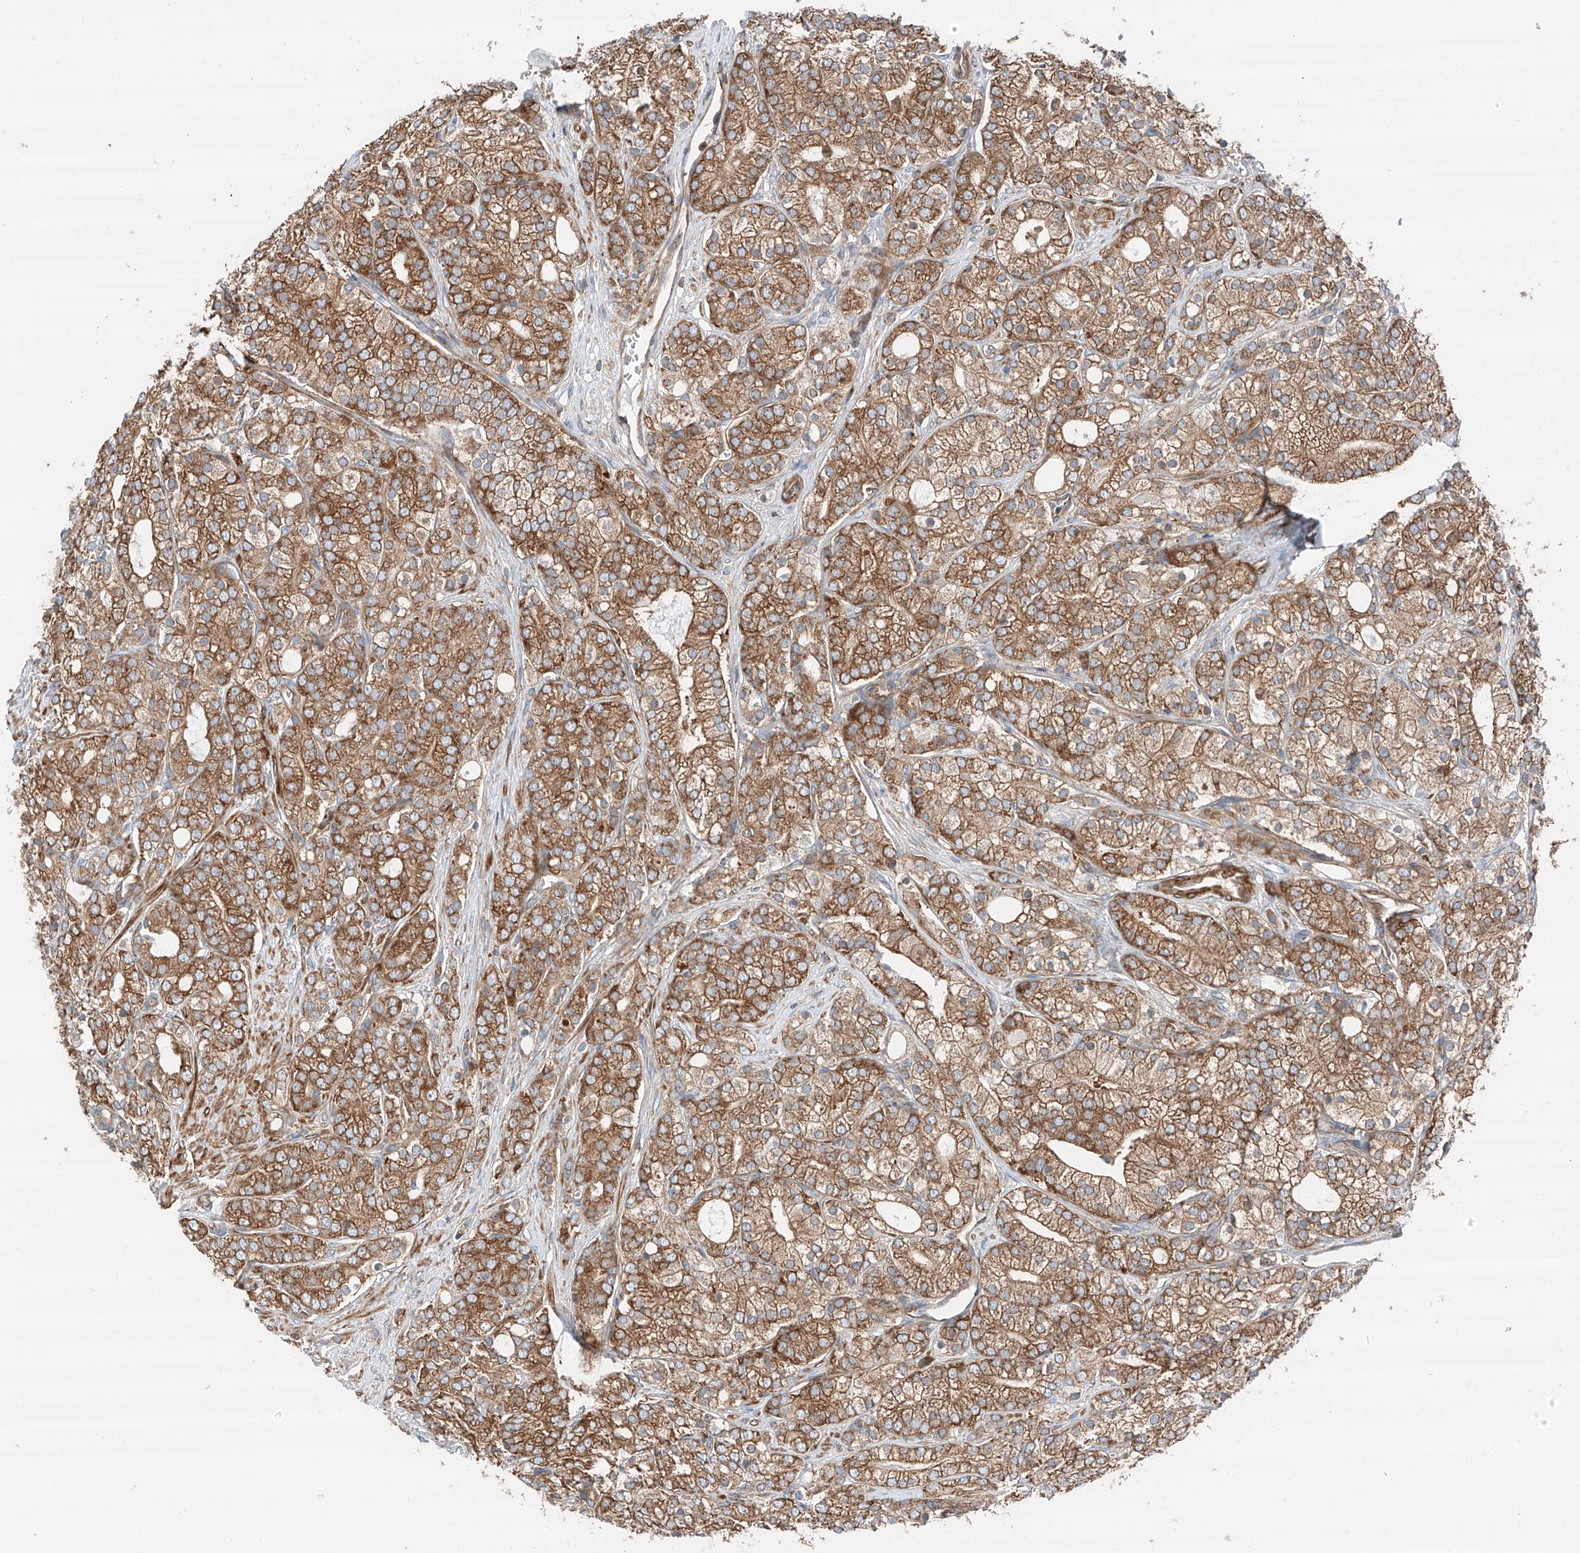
{"staining": {"intensity": "moderate", "quantity": ">75%", "location": "cytoplasmic/membranous"}, "tissue": "prostate cancer", "cell_type": "Tumor cells", "image_type": "cancer", "snomed": [{"axis": "morphology", "description": "Adenocarcinoma, High grade"}, {"axis": "topography", "description": "Prostate"}], "caption": "Immunohistochemical staining of prostate cancer reveals medium levels of moderate cytoplasmic/membranous expression in approximately >75% of tumor cells.", "gene": "ZC3H15", "patient": {"sex": "male", "age": 57}}